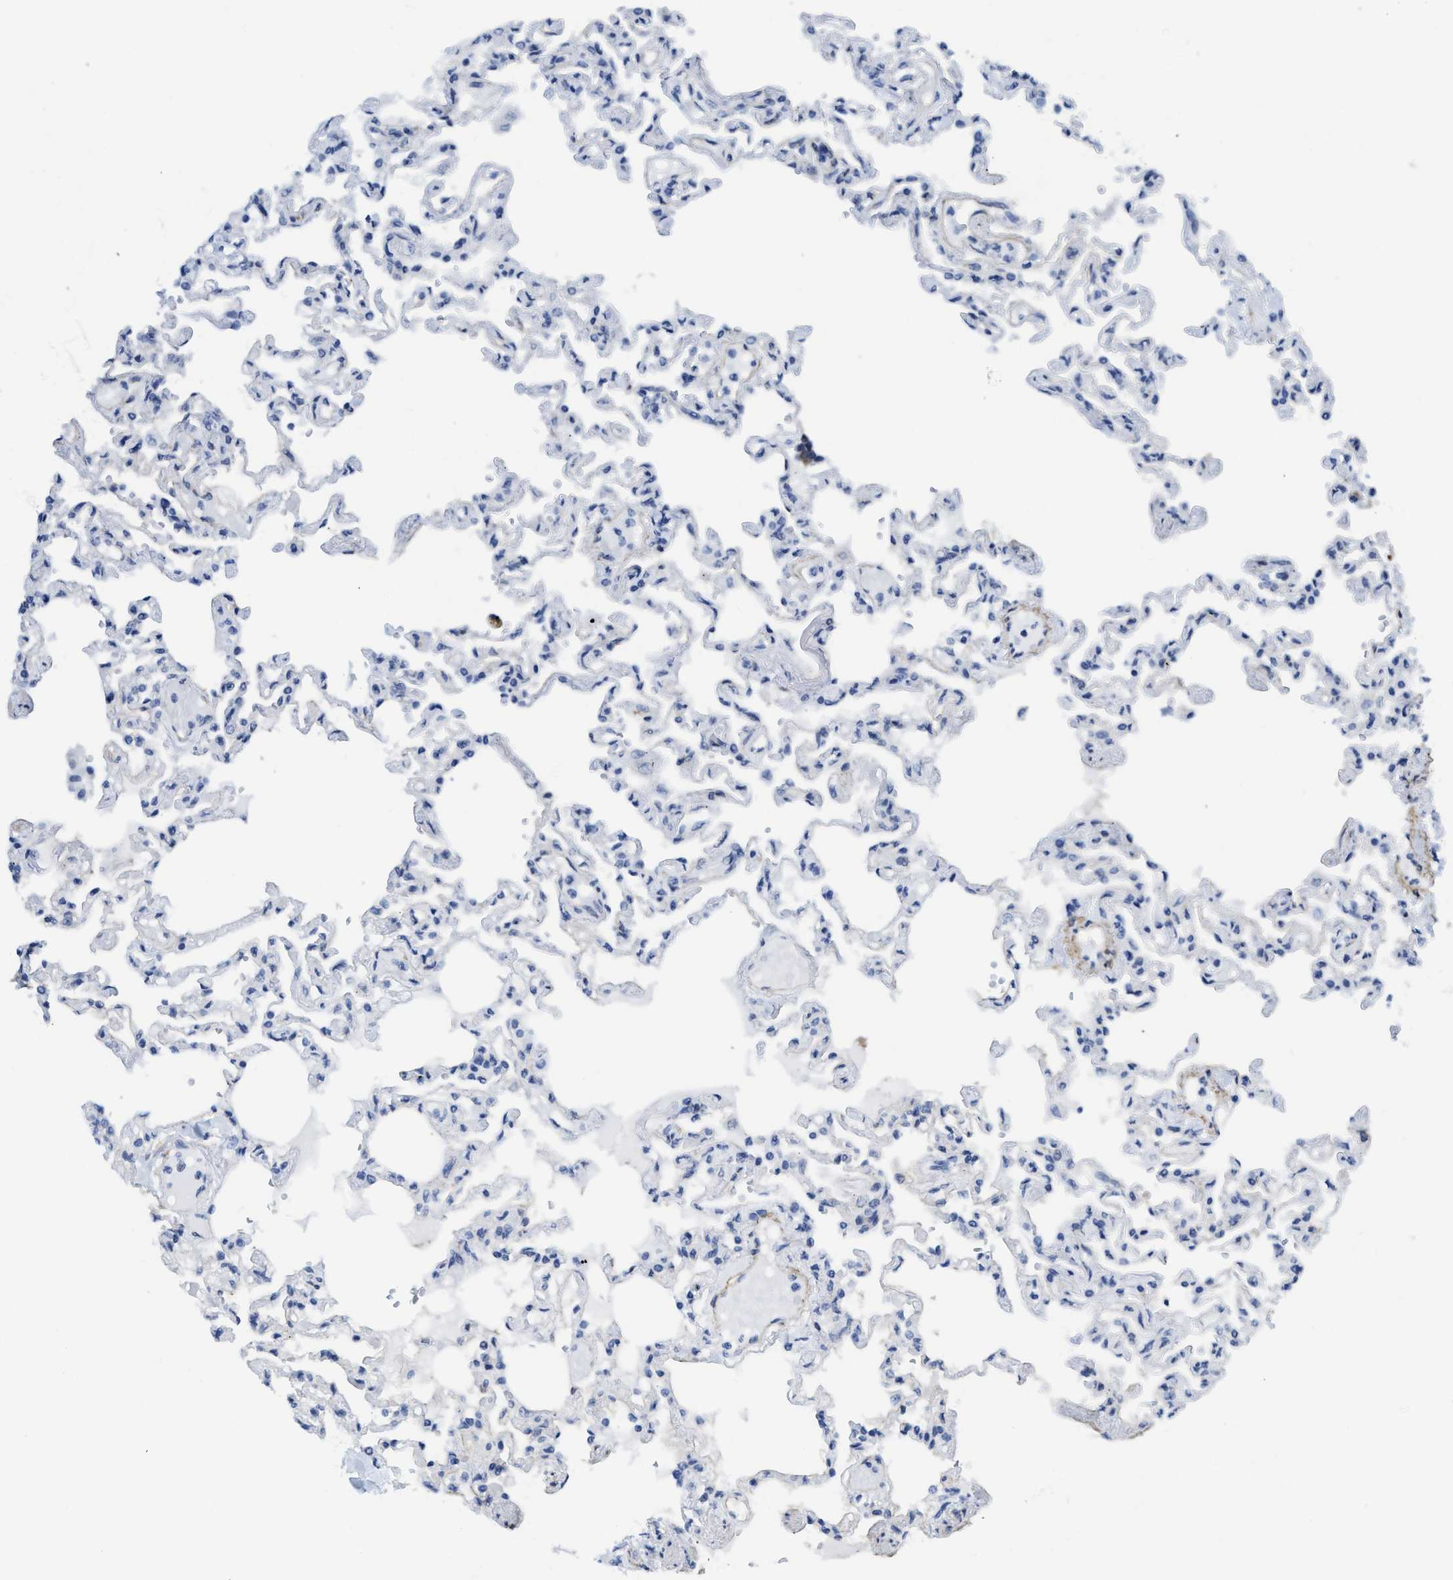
{"staining": {"intensity": "negative", "quantity": "none", "location": "none"}, "tissue": "lung", "cell_type": "Alveolar cells", "image_type": "normal", "snomed": [{"axis": "morphology", "description": "Normal tissue, NOS"}, {"axis": "topography", "description": "Lung"}], "caption": "DAB immunohistochemical staining of normal human lung demonstrates no significant expression in alveolar cells.", "gene": "TUB", "patient": {"sex": "male", "age": 21}}